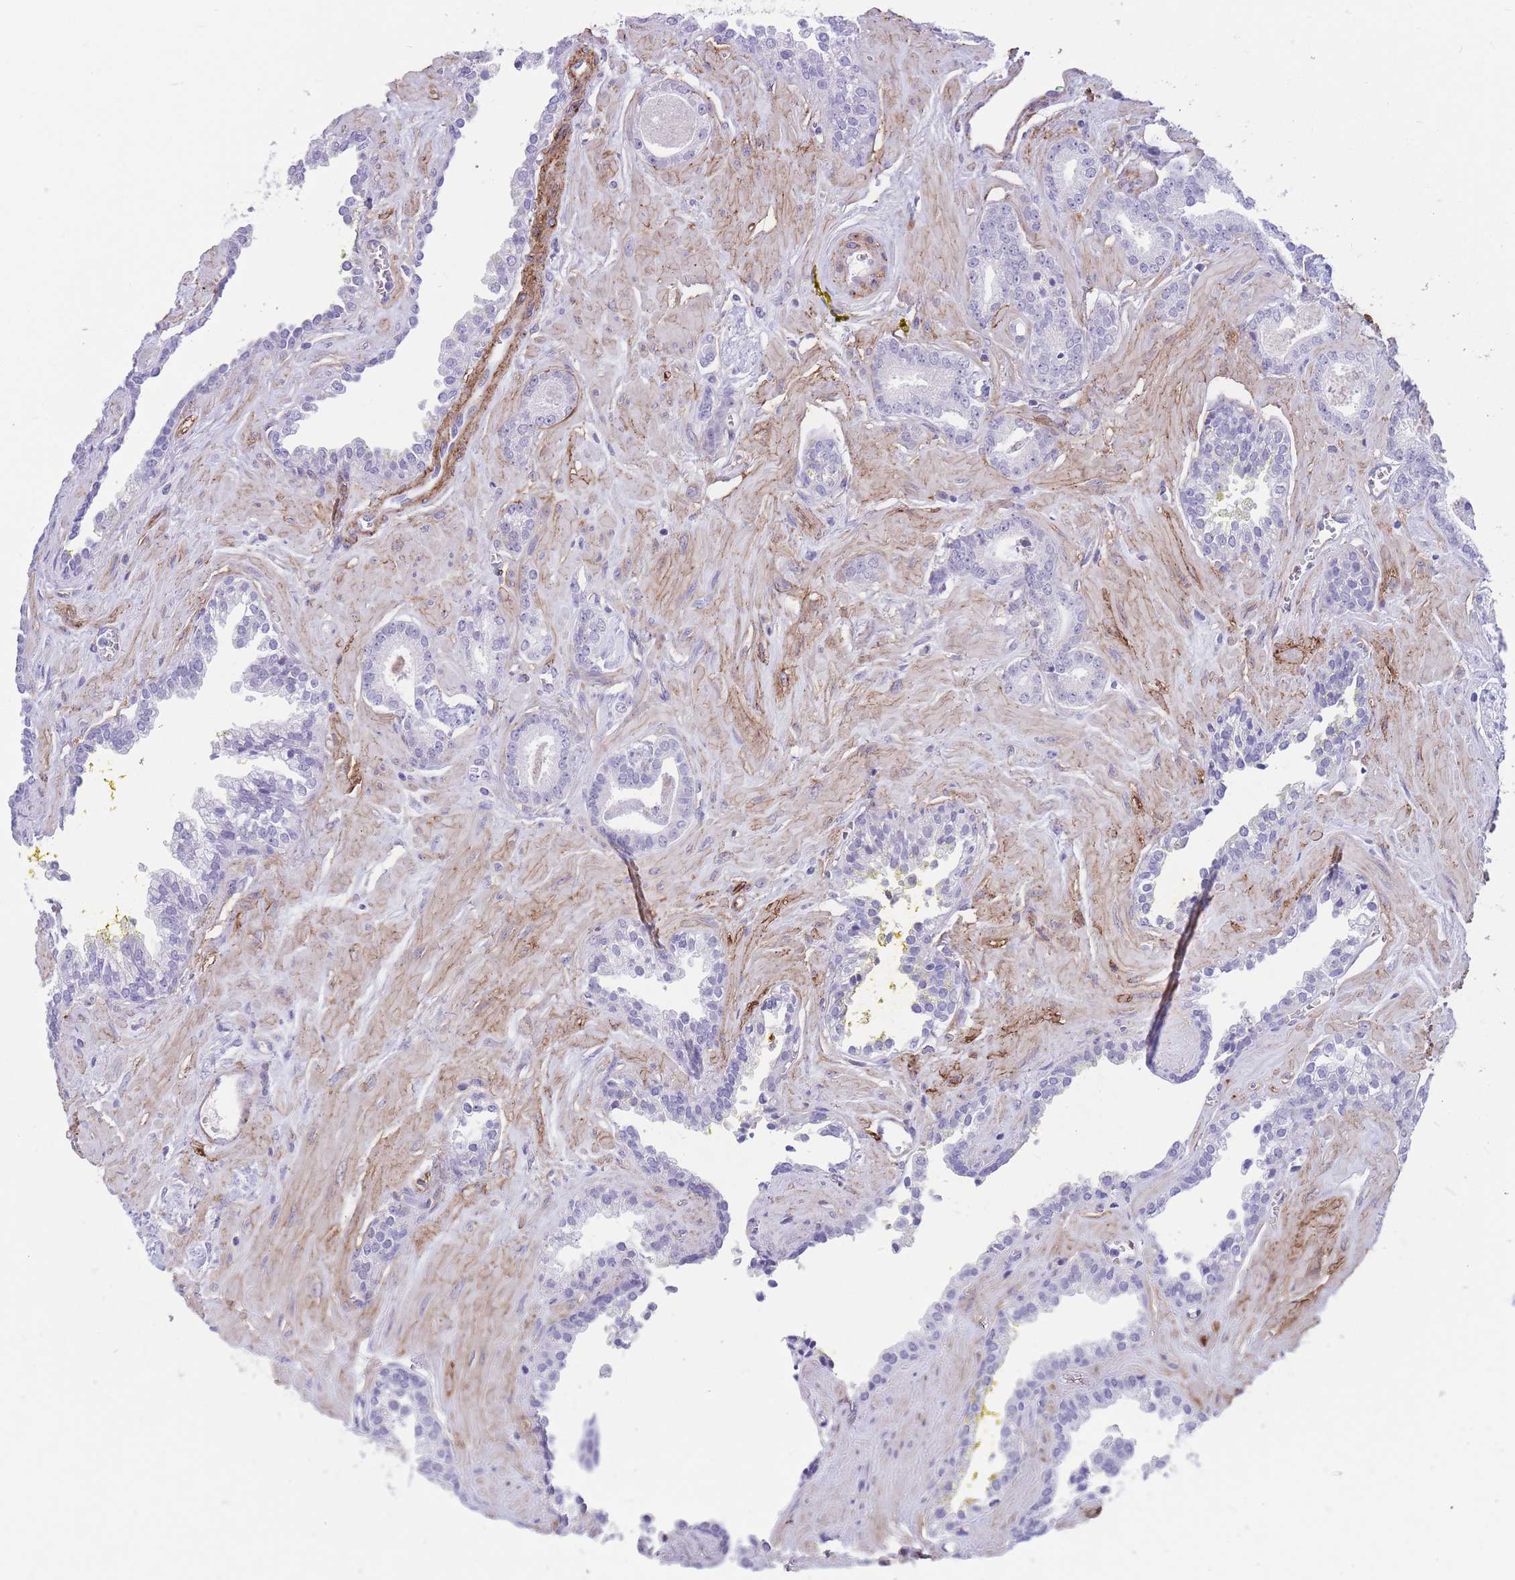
{"staining": {"intensity": "negative", "quantity": "none", "location": "none"}, "tissue": "prostate cancer", "cell_type": "Tumor cells", "image_type": "cancer", "snomed": [{"axis": "morphology", "description": "Adenocarcinoma, Low grade"}, {"axis": "topography", "description": "Prostate"}], "caption": "Photomicrograph shows no protein staining in tumor cells of prostate adenocarcinoma (low-grade) tissue.", "gene": "DPYD", "patient": {"sex": "male", "age": 60}}